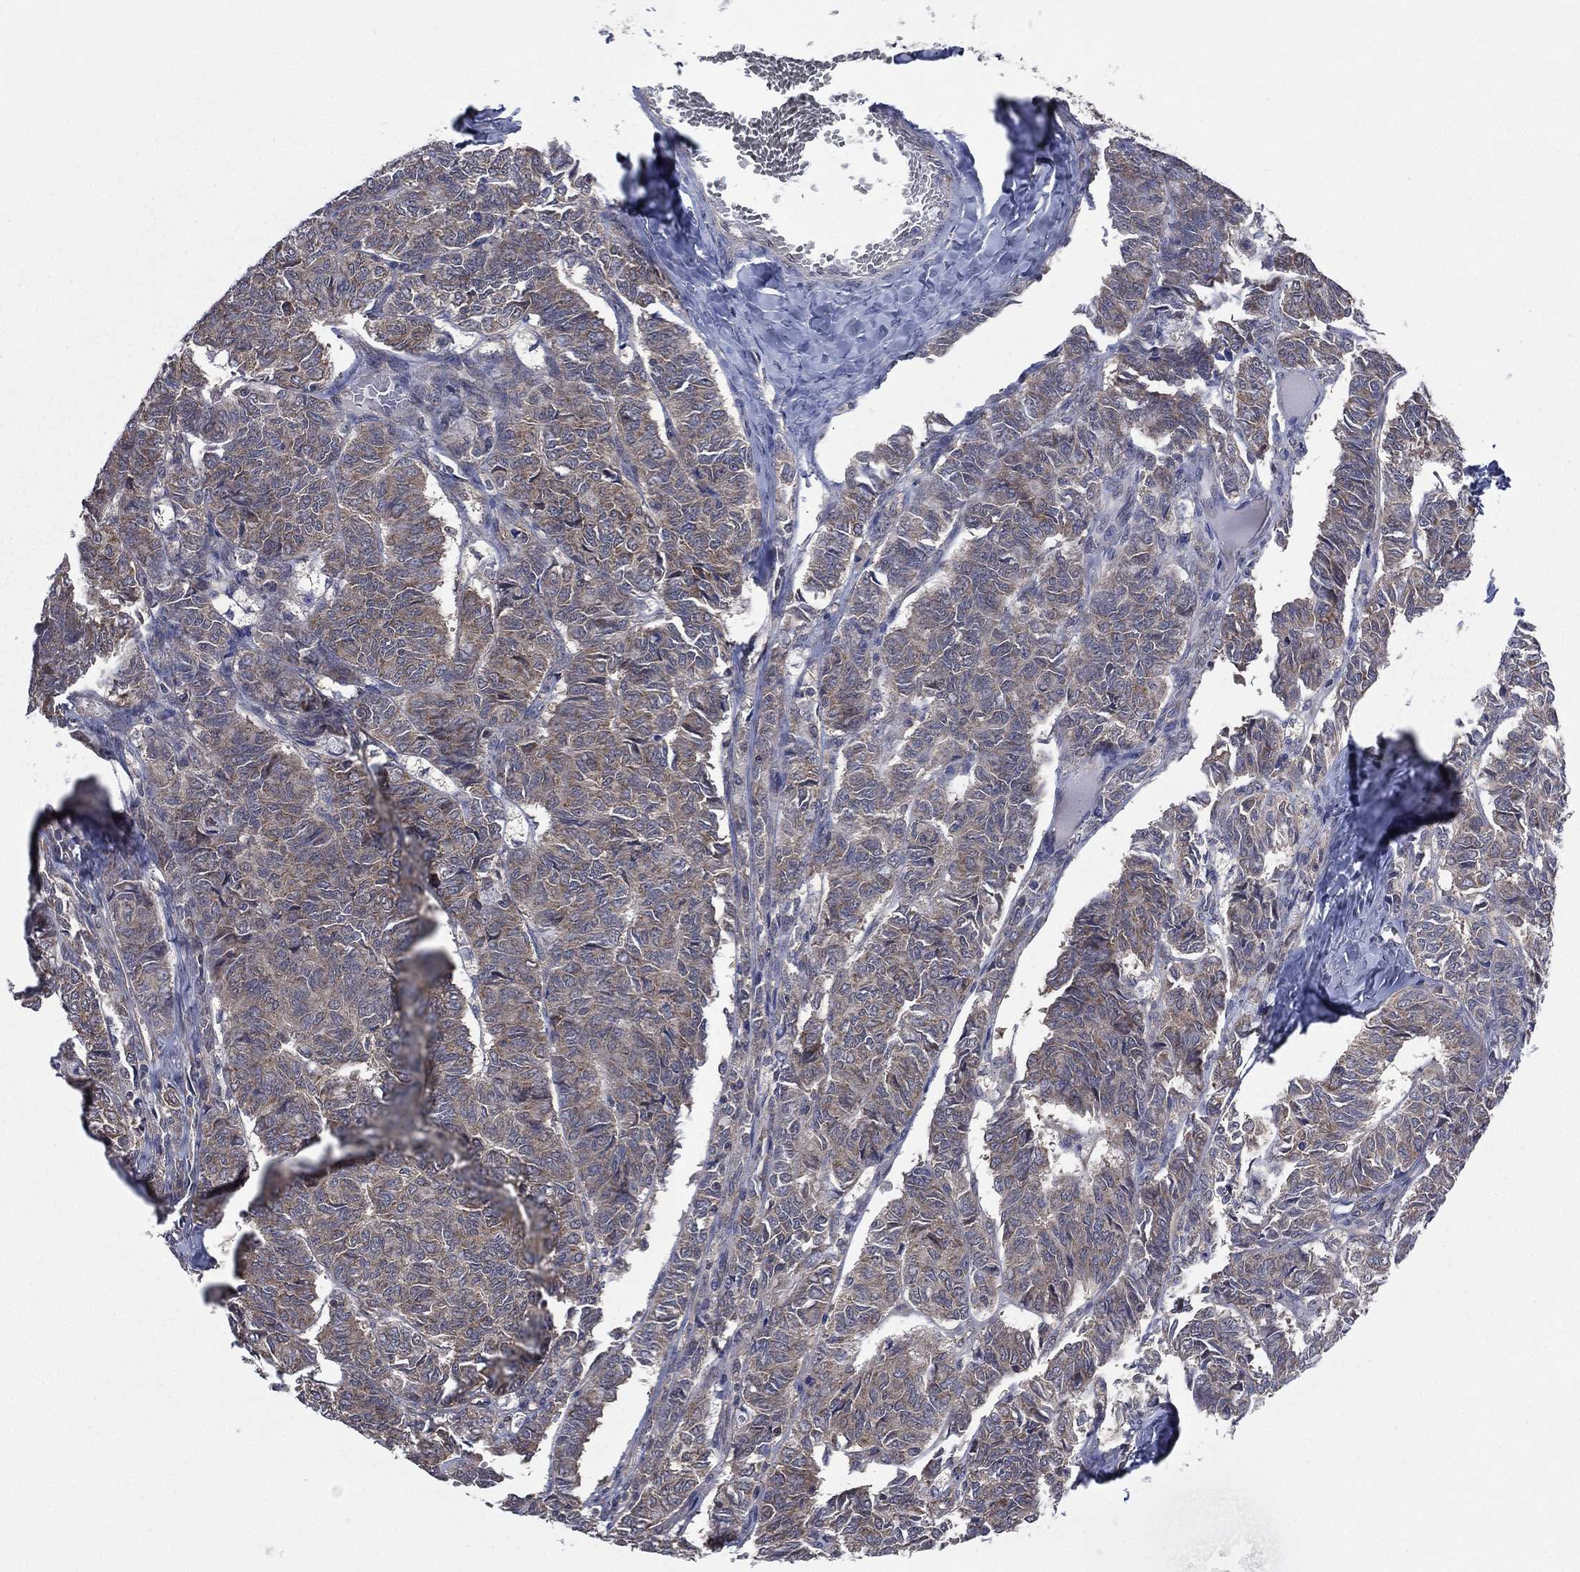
{"staining": {"intensity": "weak", "quantity": "<25%", "location": "cytoplasmic/membranous"}, "tissue": "ovarian cancer", "cell_type": "Tumor cells", "image_type": "cancer", "snomed": [{"axis": "morphology", "description": "Carcinoma, endometroid"}, {"axis": "topography", "description": "Ovary"}], "caption": "Immunohistochemistry micrograph of ovarian endometroid carcinoma stained for a protein (brown), which reveals no expression in tumor cells. The staining was performed using DAB (3,3'-diaminobenzidine) to visualize the protein expression in brown, while the nuclei were stained in blue with hematoxylin (Magnification: 20x).", "gene": "C2orf76", "patient": {"sex": "female", "age": 80}}